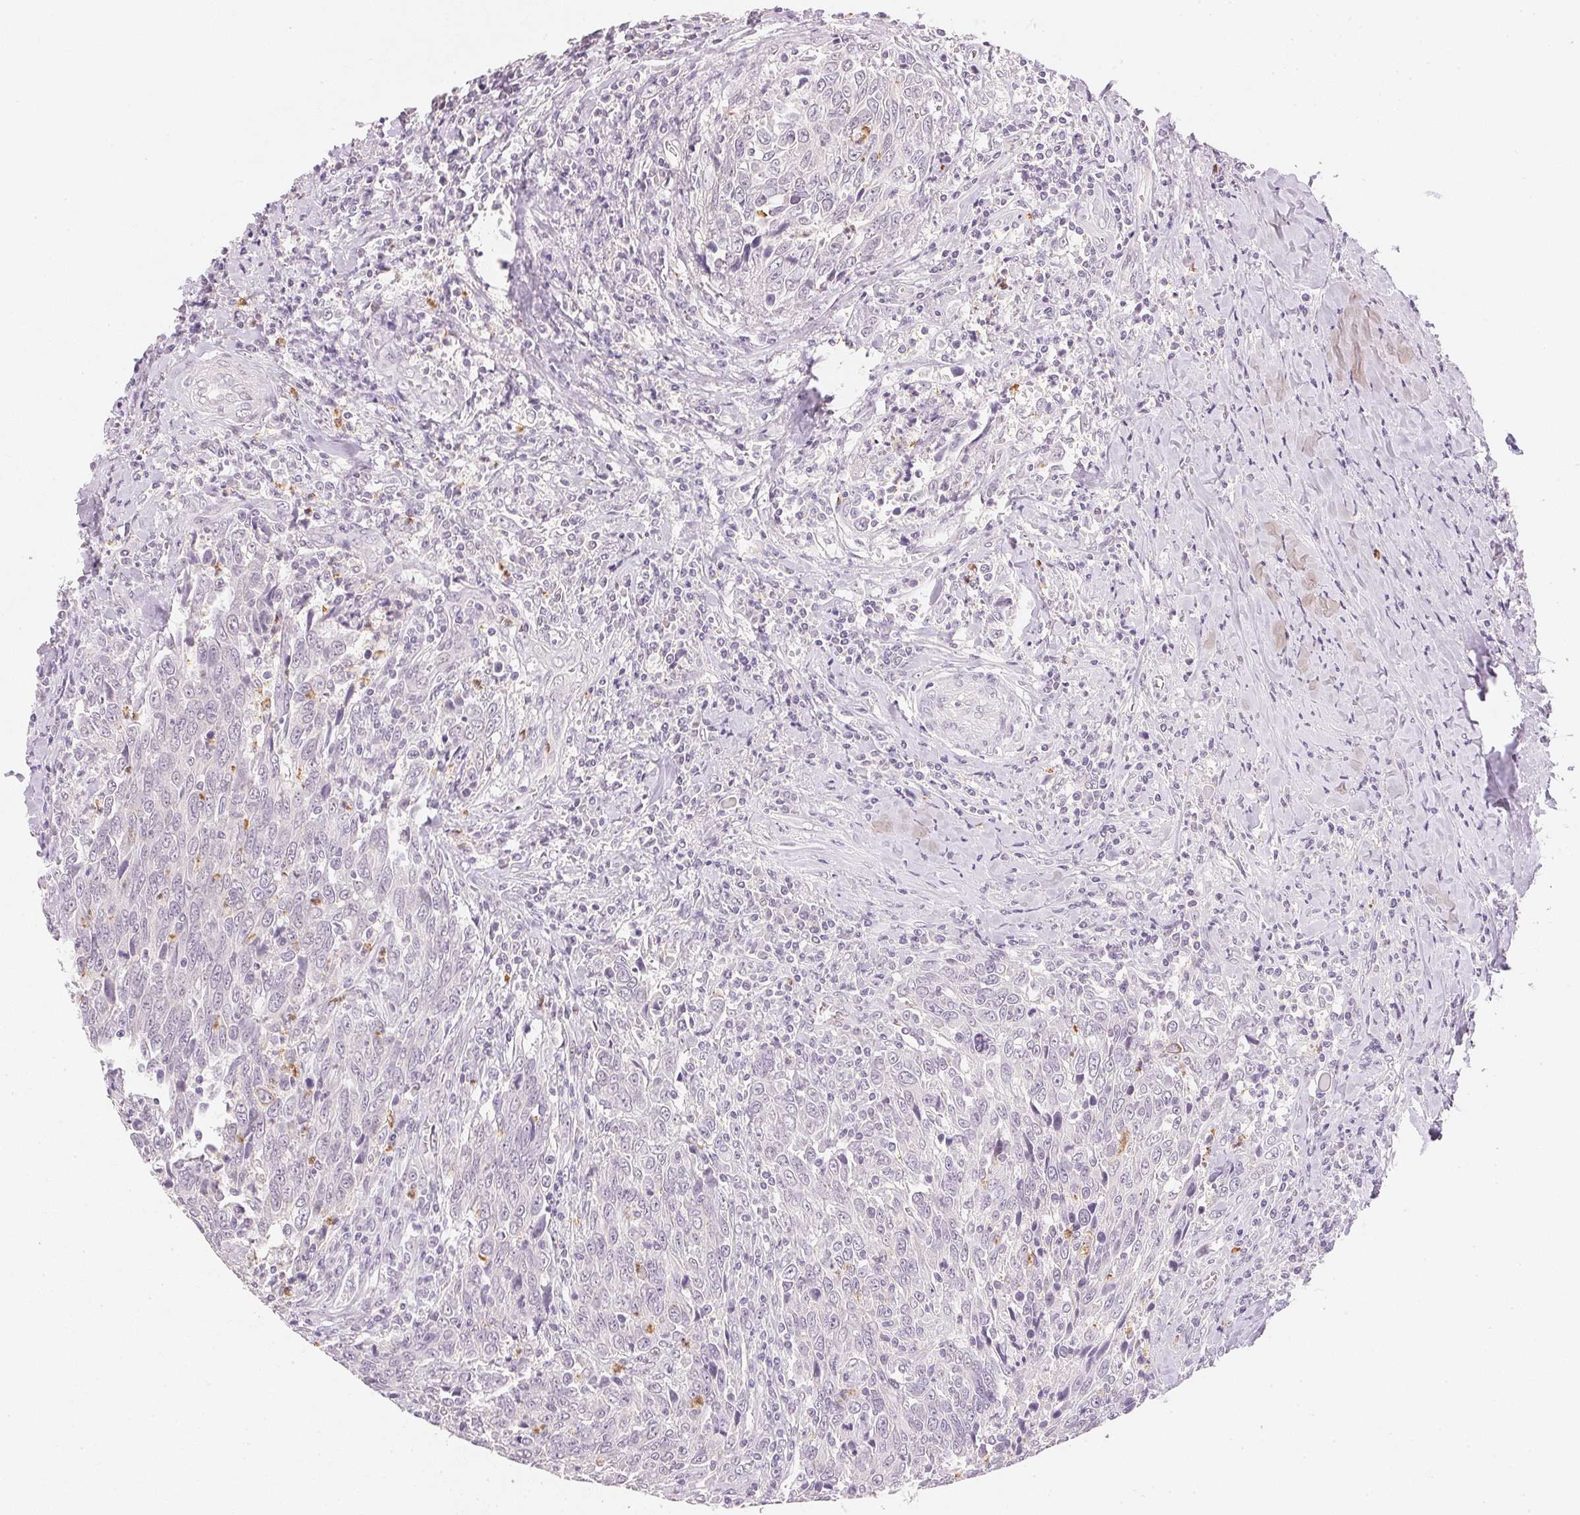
{"staining": {"intensity": "negative", "quantity": "none", "location": "none"}, "tissue": "breast cancer", "cell_type": "Tumor cells", "image_type": "cancer", "snomed": [{"axis": "morphology", "description": "Duct carcinoma"}, {"axis": "topography", "description": "Breast"}], "caption": "Immunohistochemistry (IHC) micrograph of breast cancer (invasive ductal carcinoma) stained for a protein (brown), which demonstrates no staining in tumor cells.", "gene": "SMTN", "patient": {"sex": "female", "age": 50}}